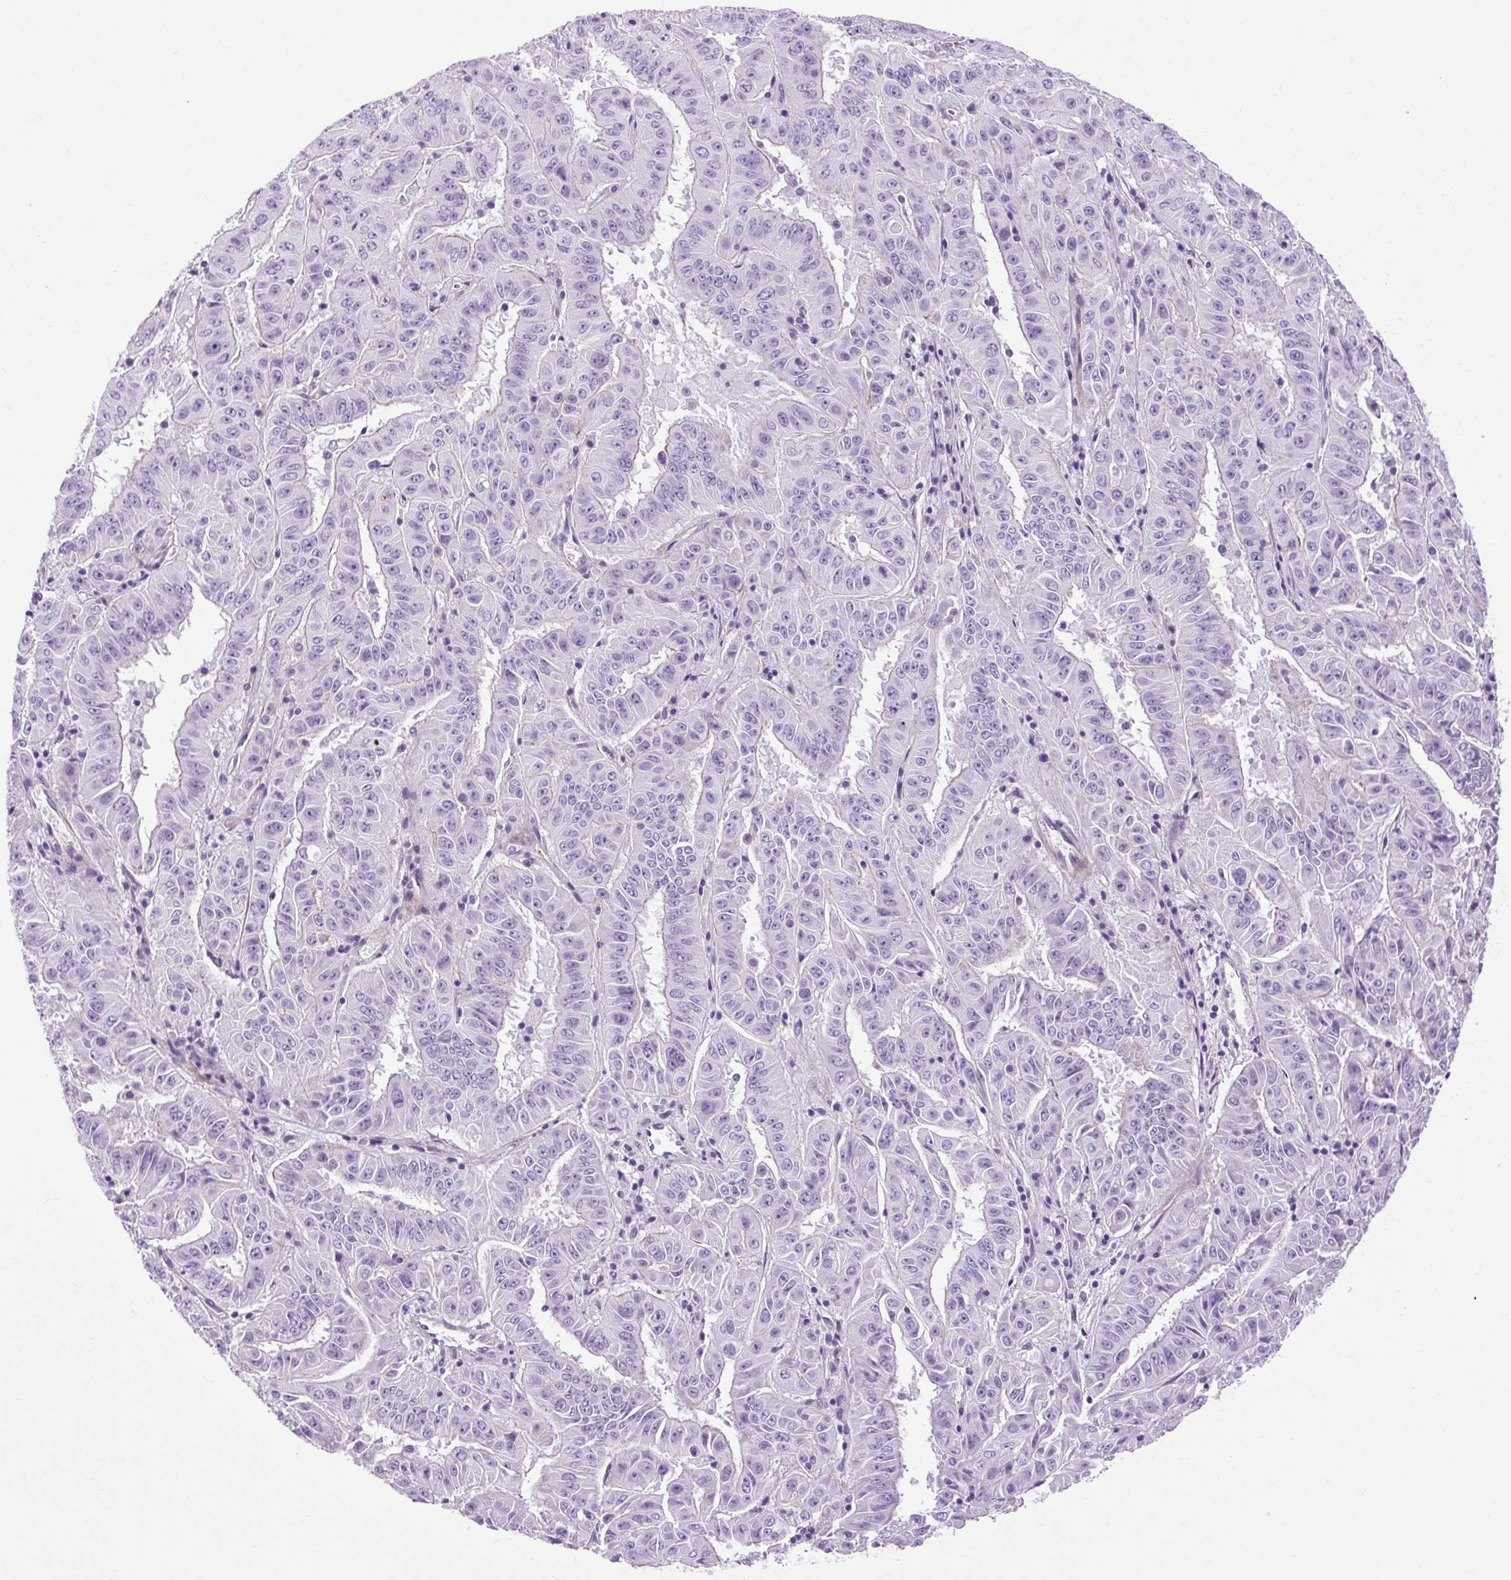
{"staining": {"intensity": "negative", "quantity": "none", "location": "none"}, "tissue": "pancreatic cancer", "cell_type": "Tumor cells", "image_type": "cancer", "snomed": [{"axis": "morphology", "description": "Adenocarcinoma, NOS"}, {"axis": "topography", "description": "Pancreas"}], "caption": "A high-resolution photomicrograph shows IHC staining of pancreatic adenocarcinoma, which shows no significant positivity in tumor cells. (Stains: DAB (3,3'-diaminobenzidine) immunohistochemistry with hematoxylin counter stain, Microscopy: brightfield microscopy at high magnification).", "gene": "OOEP", "patient": {"sex": "male", "age": 63}}